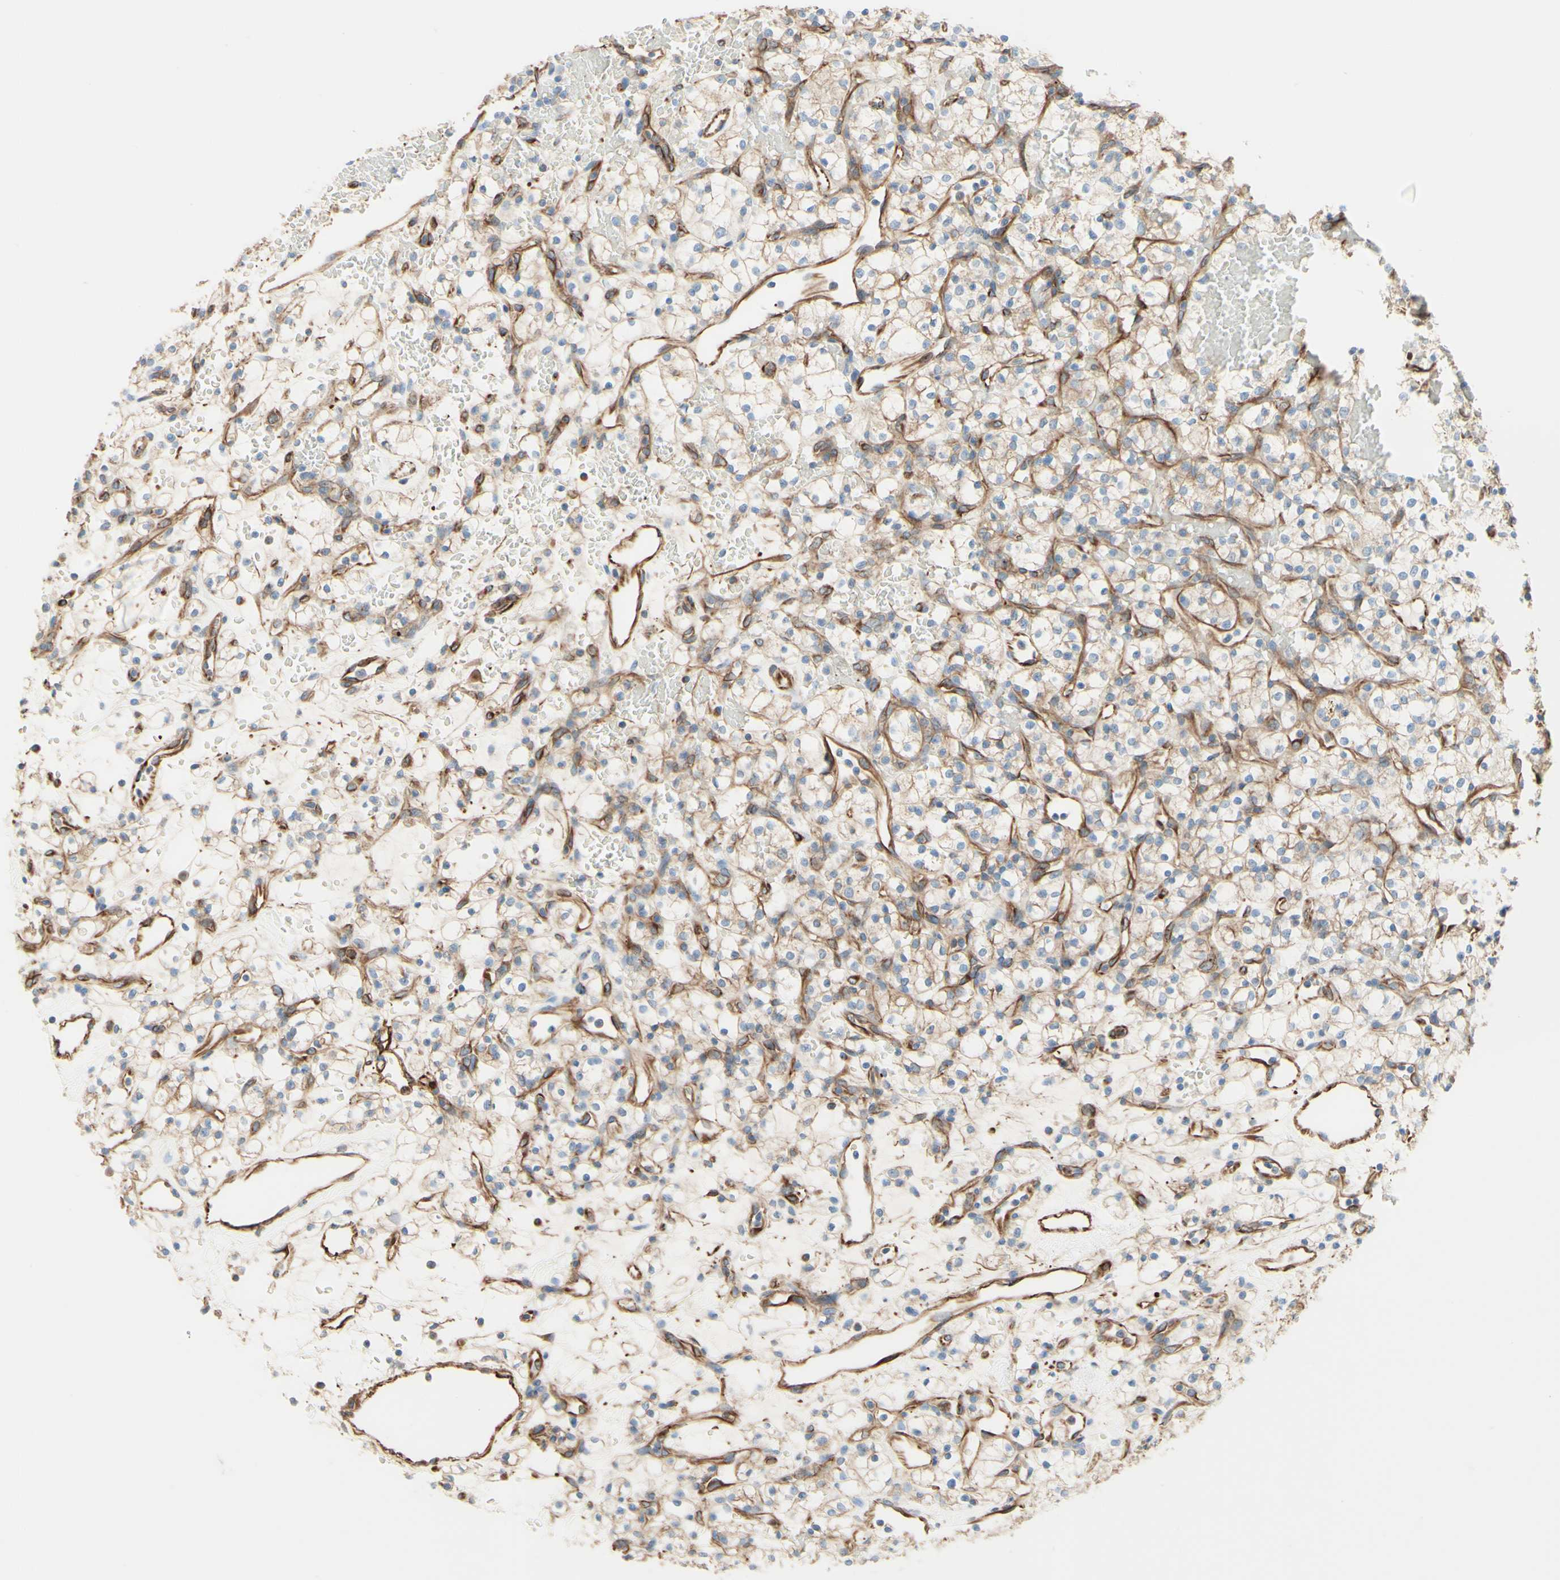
{"staining": {"intensity": "weak", "quantity": ">75%", "location": "cytoplasmic/membranous"}, "tissue": "renal cancer", "cell_type": "Tumor cells", "image_type": "cancer", "snomed": [{"axis": "morphology", "description": "Adenocarcinoma, NOS"}, {"axis": "topography", "description": "Kidney"}], "caption": "Renal cancer (adenocarcinoma) stained with a brown dye displays weak cytoplasmic/membranous positive positivity in about >75% of tumor cells.", "gene": "ENDOD1", "patient": {"sex": "female", "age": 60}}